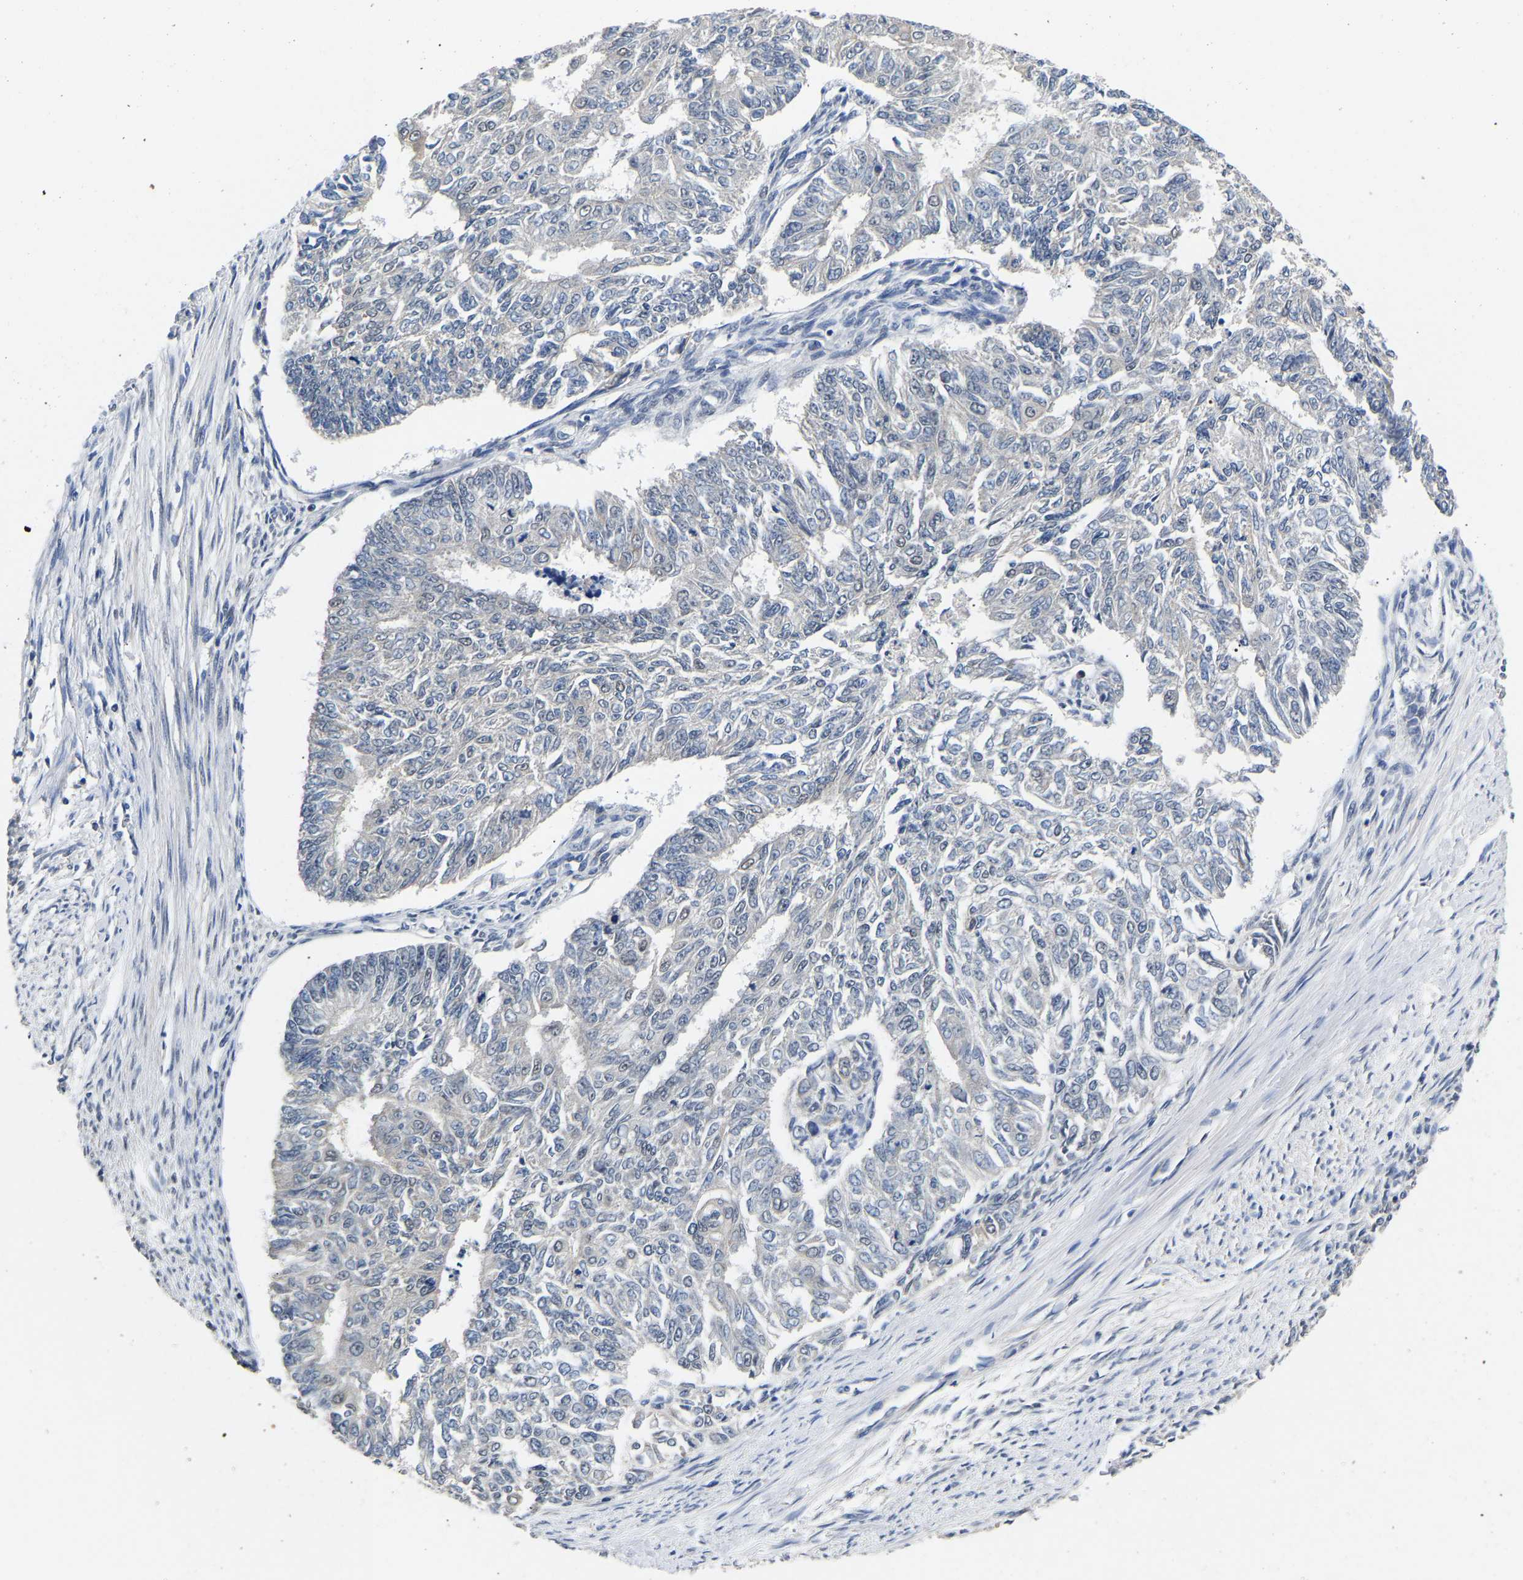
{"staining": {"intensity": "negative", "quantity": "none", "location": "none"}, "tissue": "endometrial cancer", "cell_type": "Tumor cells", "image_type": "cancer", "snomed": [{"axis": "morphology", "description": "Adenocarcinoma, NOS"}, {"axis": "topography", "description": "Endometrium"}], "caption": "Endometrial cancer was stained to show a protein in brown. There is no significant staining in tumor cells.", "gene": "METTL16", "patient": {"sex": "female", "age": 32}}